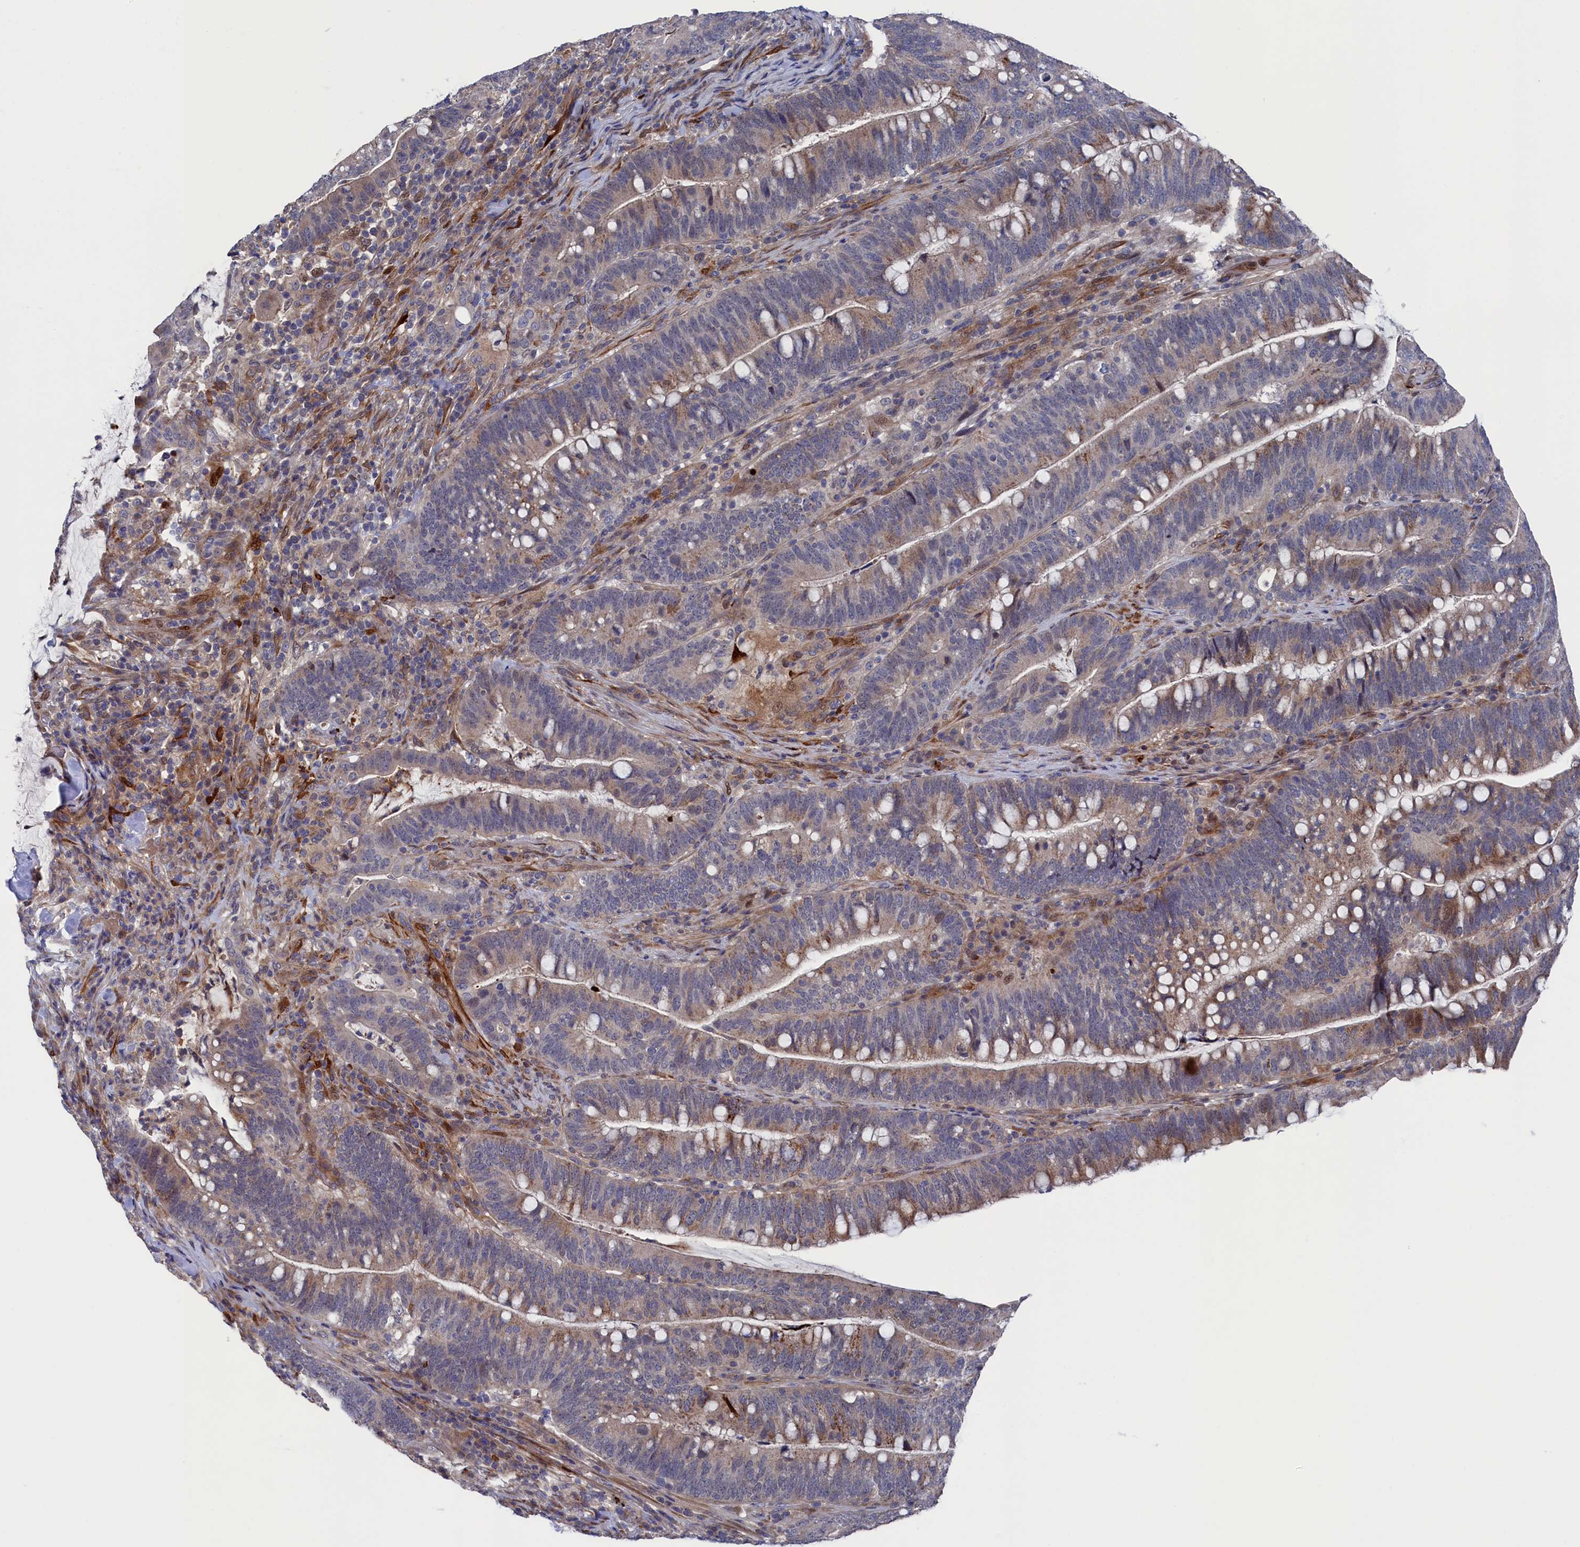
{"staining": {"intensity": "weak", "quantity": "25%-75%", "location": "cytoplasmic/membranous"}, "tissue": "colorectal cancer", "cell_type": "Tumor cells", "image_type": "cancer", "snomed": [{"axis": "morphology", "description": "Adenocarcinoma, NOS"}, {"axis": "topography", "description": "Colon"}], "caption": "High-magnification brightfield microscopy of colorectal cancer stained with DAB (brown) and counterstained with hematoxylin (blue). tumor cells exhibit weak cytoplasmic/membranous expression is seen in about25%-75% of cells. (brown staining indicates protein expression, while blue staining denotes nuclei).", "gene": "ZNF891", "patient": {"sex": "female", "age": 66}}